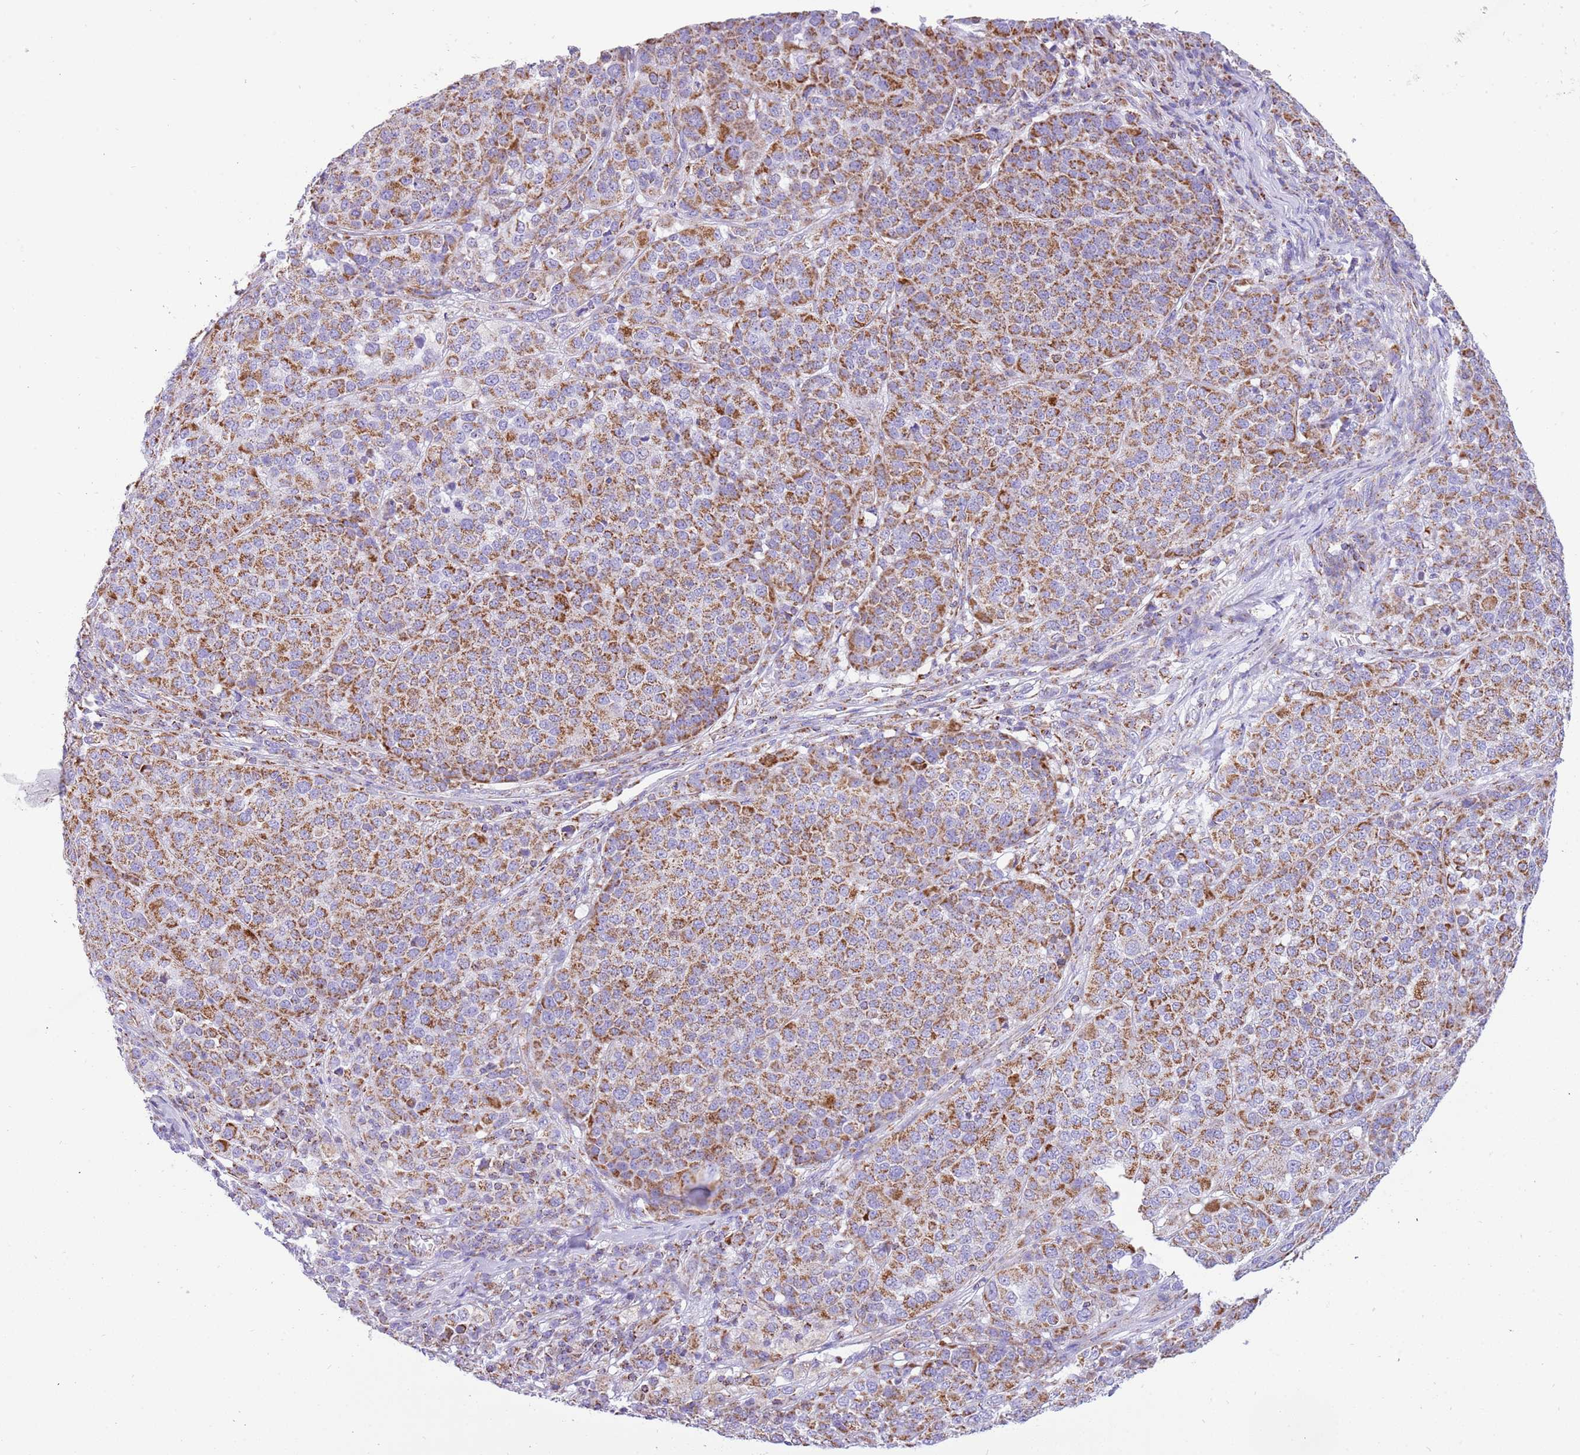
{"staining": {"intensity": "moderate", "quantity": "25%-75%", "location": "cytoplasmic/membranous"}, "tissue": "melanoma", "cell_type": "Tumor cells", "image_type": "cancer", "snomed": [{"axis": "morphology", "description": "Malignant melanoma, Metastatic site"}, {"axis": "topography", "description": "Lymph node"}], "caption": "Tumor cells show medium levels of moderate cytoplasmic/membranous positivity in about 25%-75% of cells in human malignant melanoma (metastatic site).", "gene": "SUCLG2", "patient": {"sex": "male", "age": 44}}